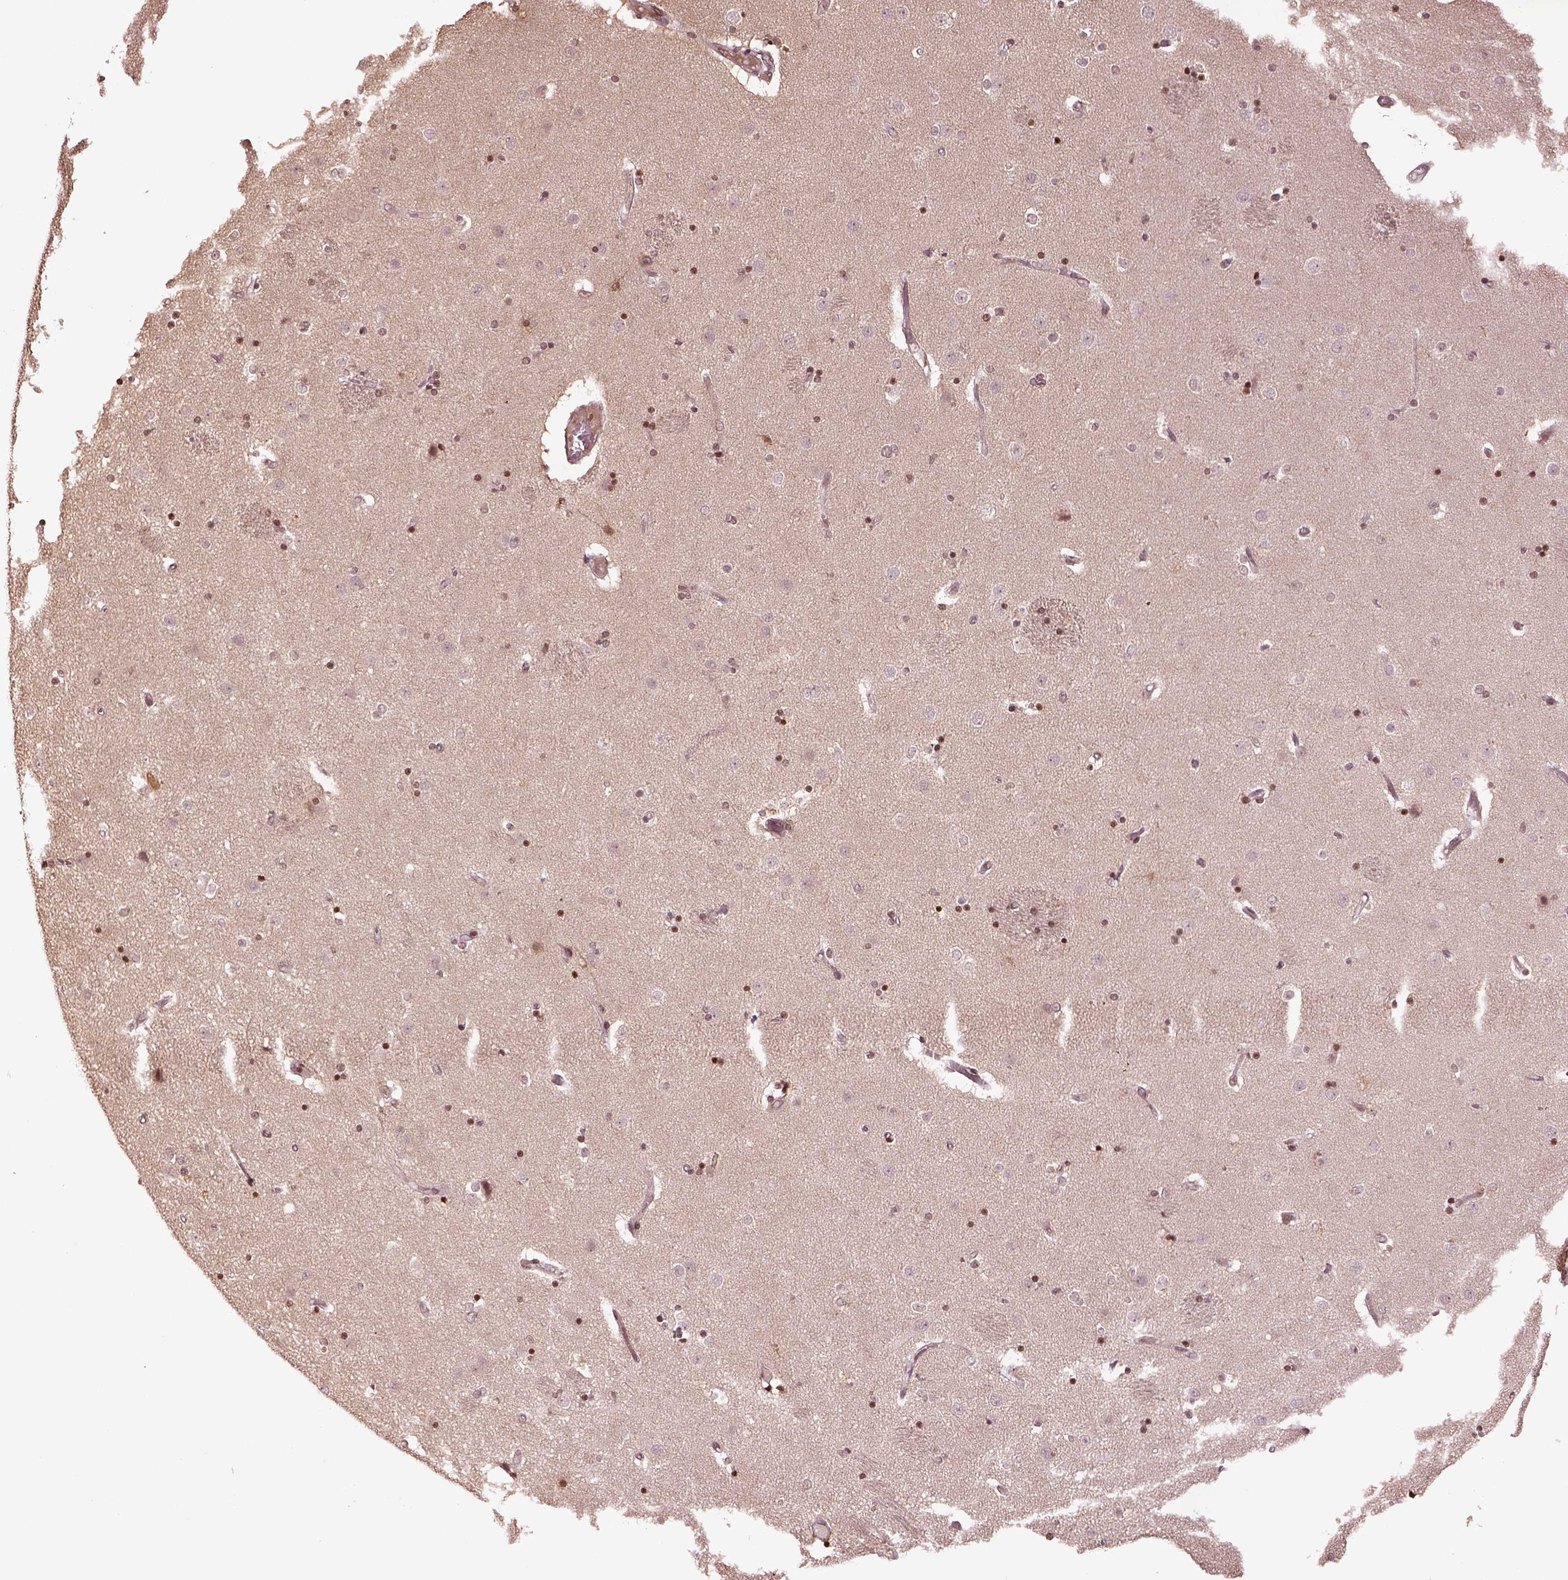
{"staining": {"intensity": "moderate", "quantity": "25%-75%", "location": "nuclear"}, "tissue": "caudate", "cell_type": "Glial cells", "image_type": "normal", "snomed": [{"axis": "morphology", "description": "Normal tissue, NOS"}, {"axis": "topography", "description": "Lateral ventricle wall"}], "caption": "Immunohistochemistry micrograph of unremarkable human caudate stained for a protein (brown), which demonstrates medium levels of moderate nuclear positivity in approximately 25%-75% of glial cells.", "gene": "GRM4", "patient": {"sex": "female", "age": 71}}